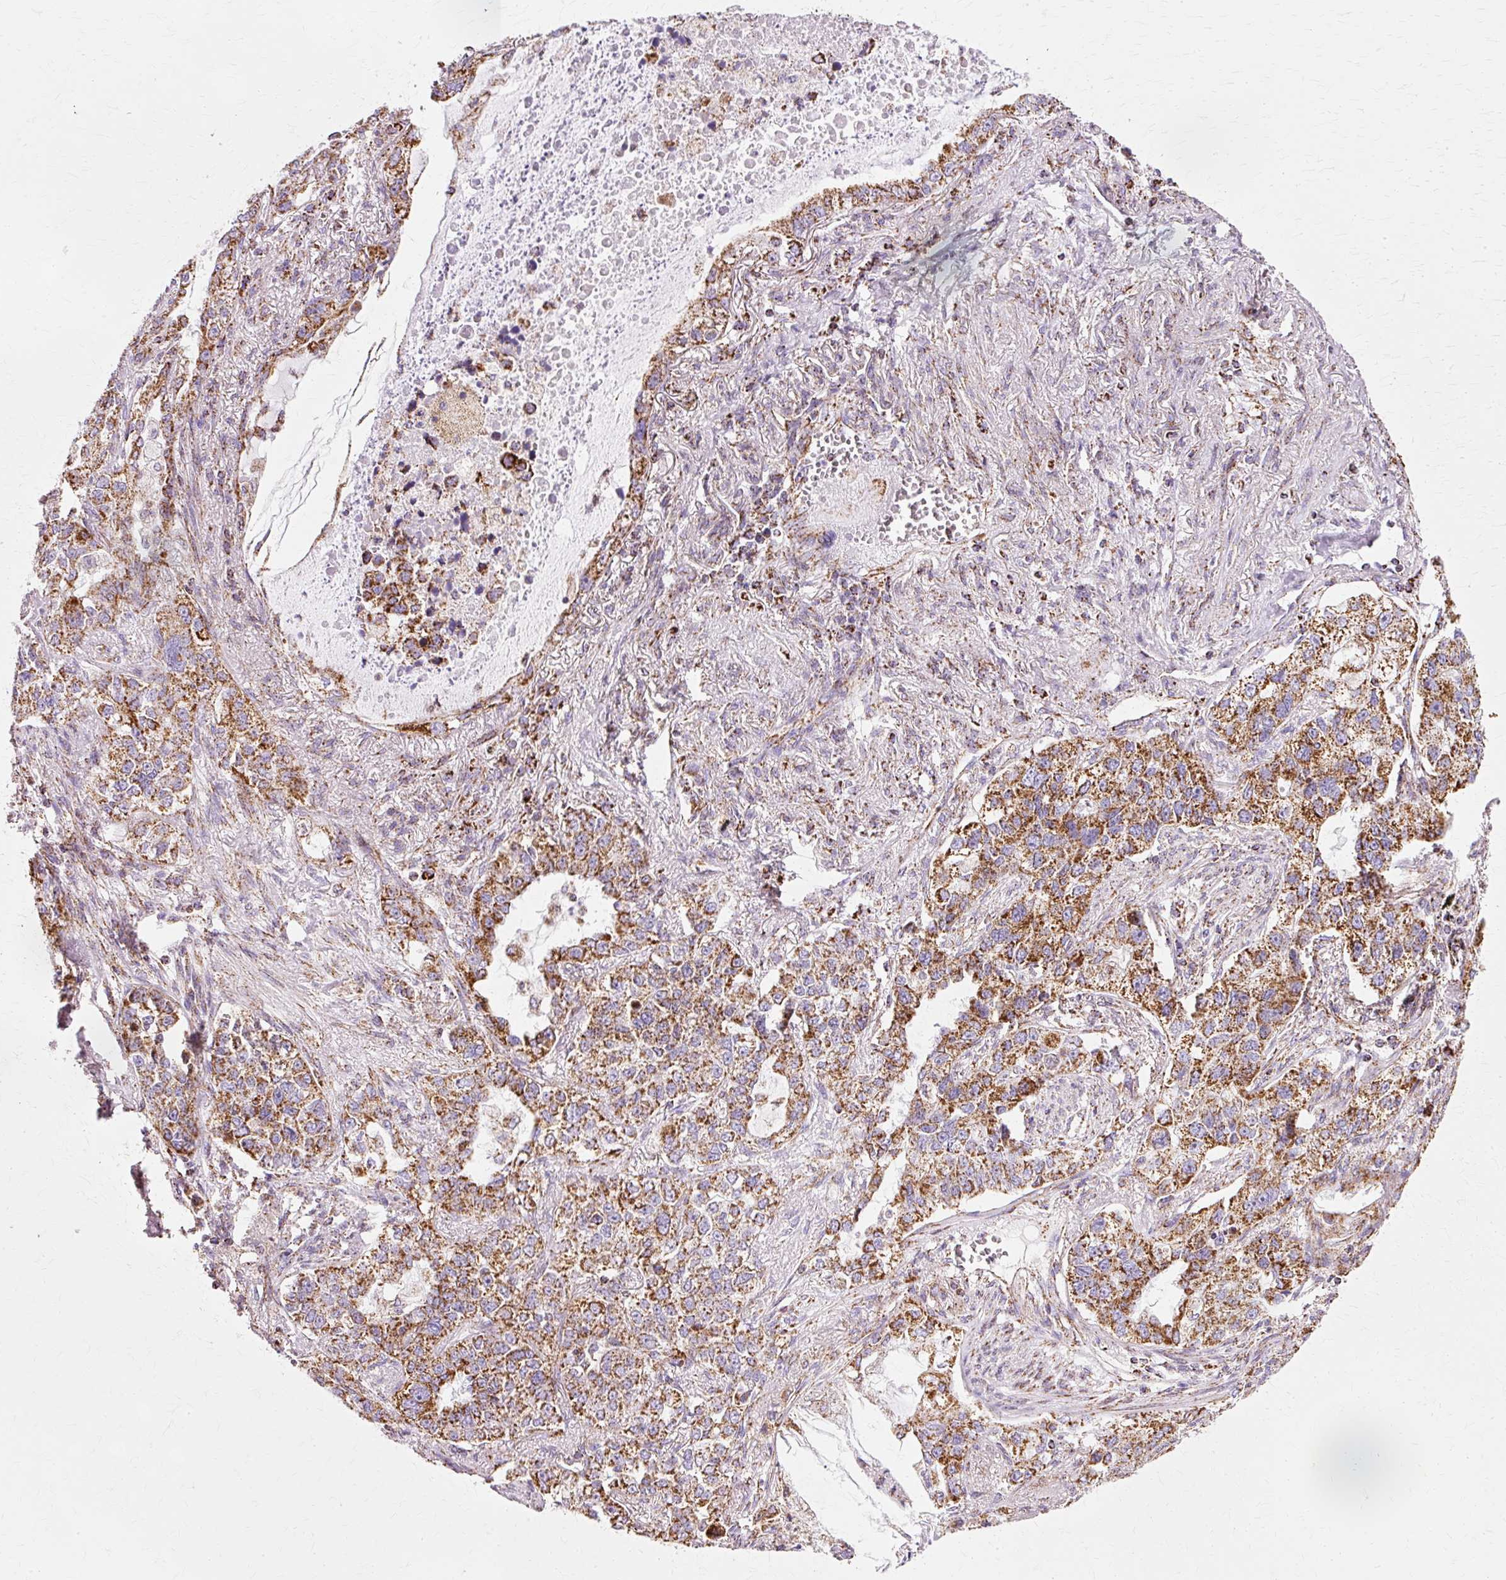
{"staining": {"intensity": "strong", "quantity": ">75%", "location": "cytoplasmic/membranous"}, "tissue": "lung cancer", "cell_type": "Tumor cells", "image_type": "cancer", "snomed": [{"axis": "morphology", "description": "Adenocarcinoma, NOS"}, {"axis": "topography", "description": "Lung"}], "caption": "Immunohistochemistry (DAB (3,3'-diaminobenzidine)) staining of adenocarcinoma (lung) demonstrates strong cytoplasmic/membranous protein expression in about >75% of tumor cells. (DAB = brown stain, brightfield microscopy at high magnification).", "gene": "ATP5PO", "patient": {"sex": "male", "age": 49}}